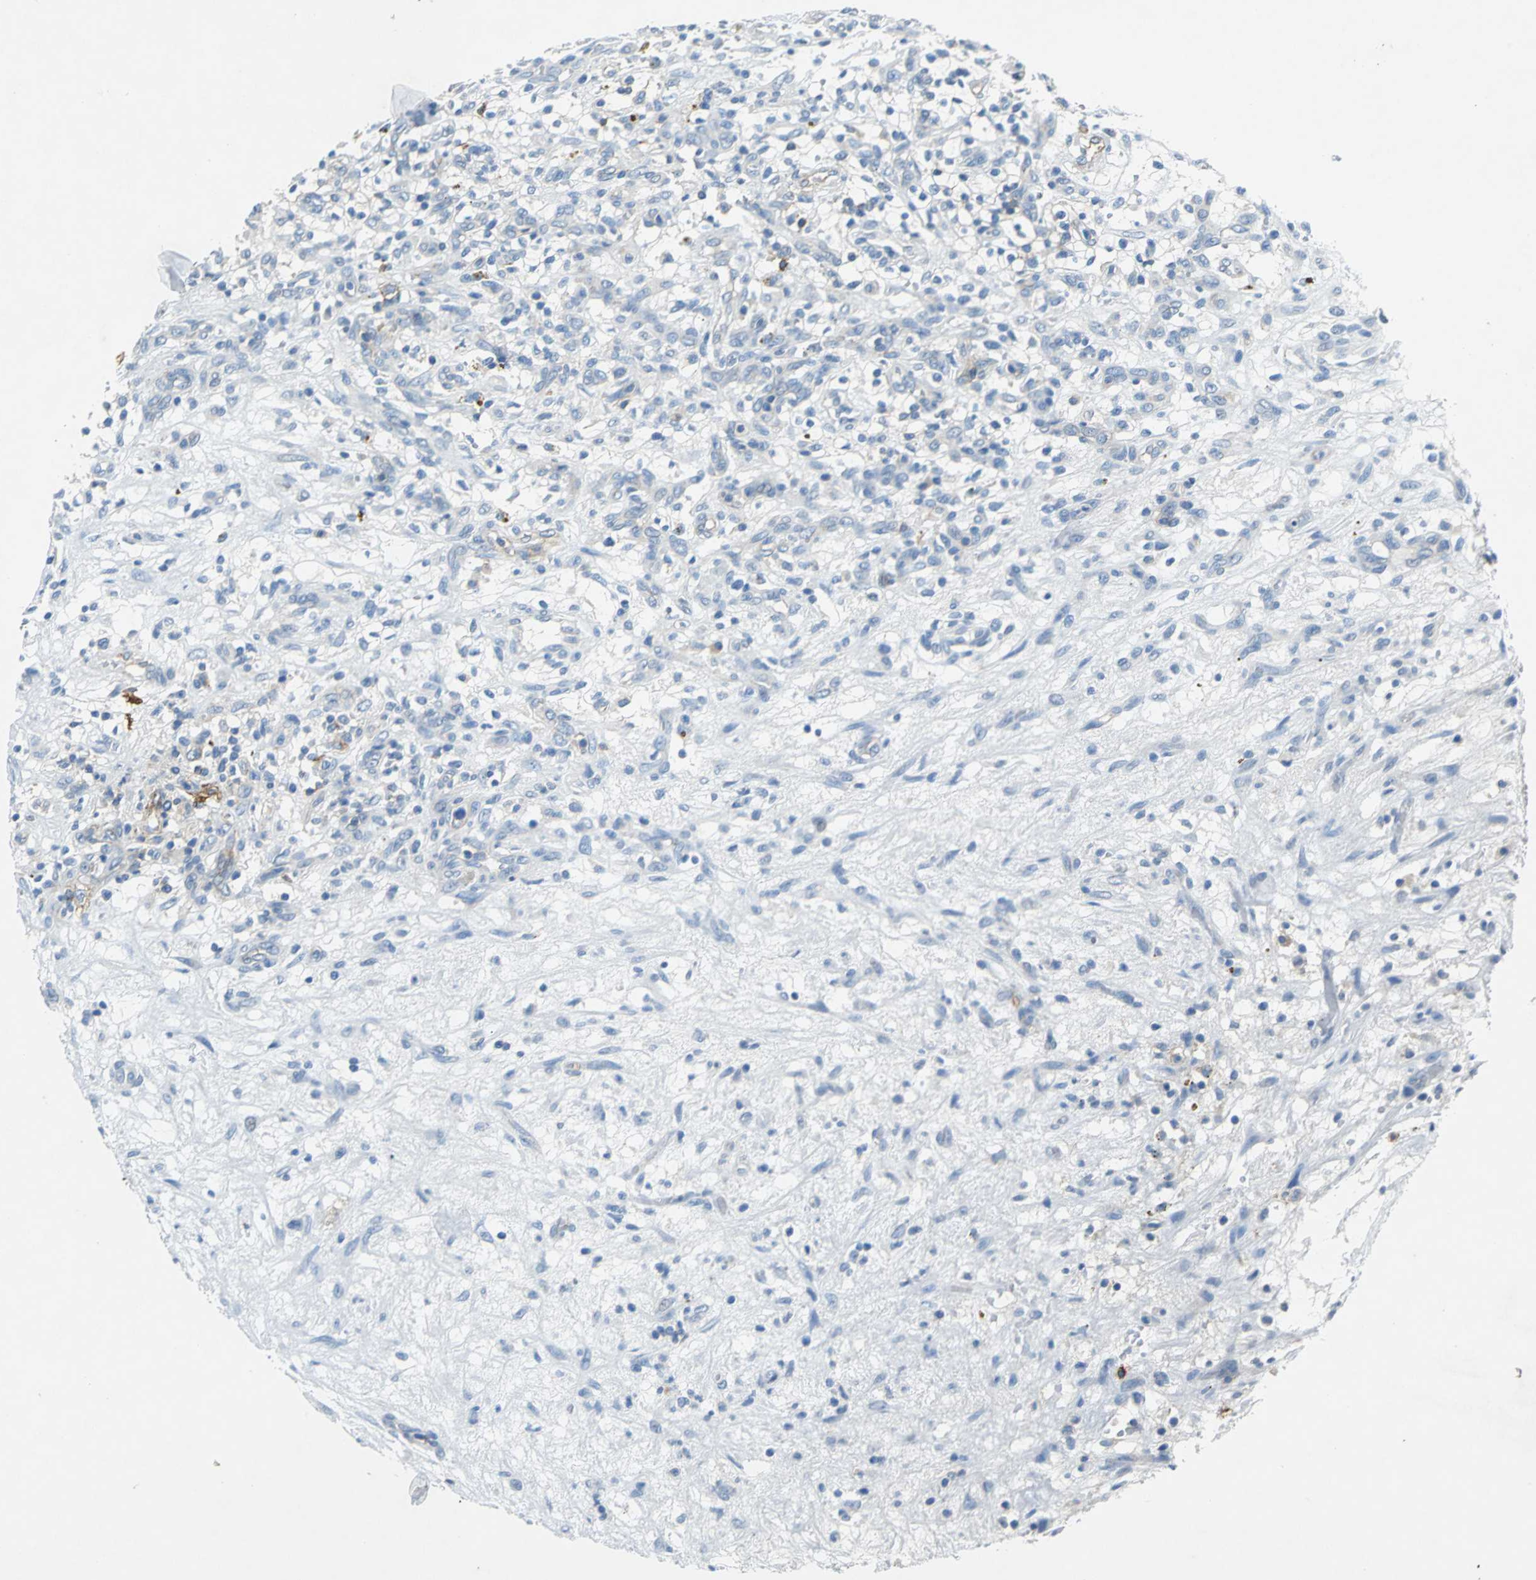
{"staining": {"intensity": "negative", "quantity": "none", "location": "none"}, "tissue": "renal cancer", "cell_type": "Tumor cells", "image_type": "cancer", "snomed": [{"axis": "morphology", "description": "Adenocarcinoma, NOS"}, {"axis": "topography", "description": "Kidney"}], "caption": "Histopathology image shows no significant protein expression in tumor cells of renal adenocarcinoma. (DAB (3,3'-diaminobenzidine) immunohistochemistry (IHC) with hematoxylin counter stain).", "gene": "RPS13", "patient": {"sex": "female", "age": 57}}